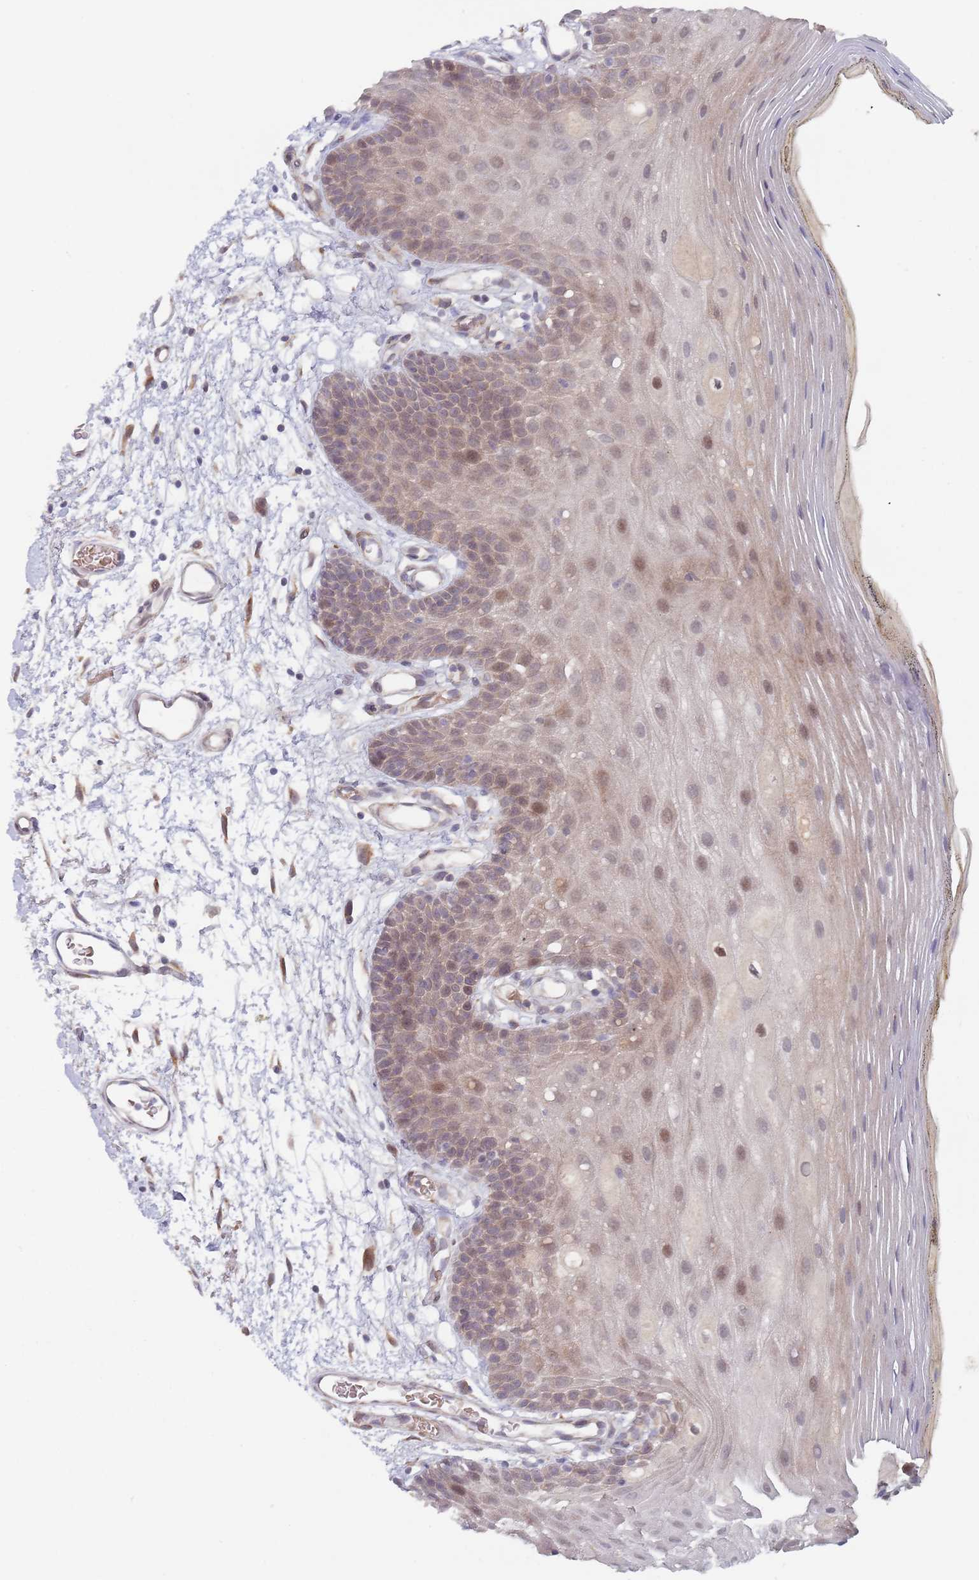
{"staining": {"intensity": "weak", "quantity": "25%-75%", "location": "cytoplasmic/membranous,nuclear"}, "tissue": "oral mucosa", "cell_type": "Squamous epithelial cells", "image_type": "normal", "snomed": [{"axis": "morphology", "description": "Normal tissue, NOS"}, {"axis": "topography", "description": "Oral tissue"}, {"axis": "topography", "description": "Tounge, NOS"}], "caption": "Brown immunohistochemical staining in normal human oral mucosa reveals weak cytoplasmic/membranous,nuclear positivity in approximately 25%-75% of squamous epithelial cells.", "gene": "ZNF140", "patient": {"sex": "female", "age": 81}}